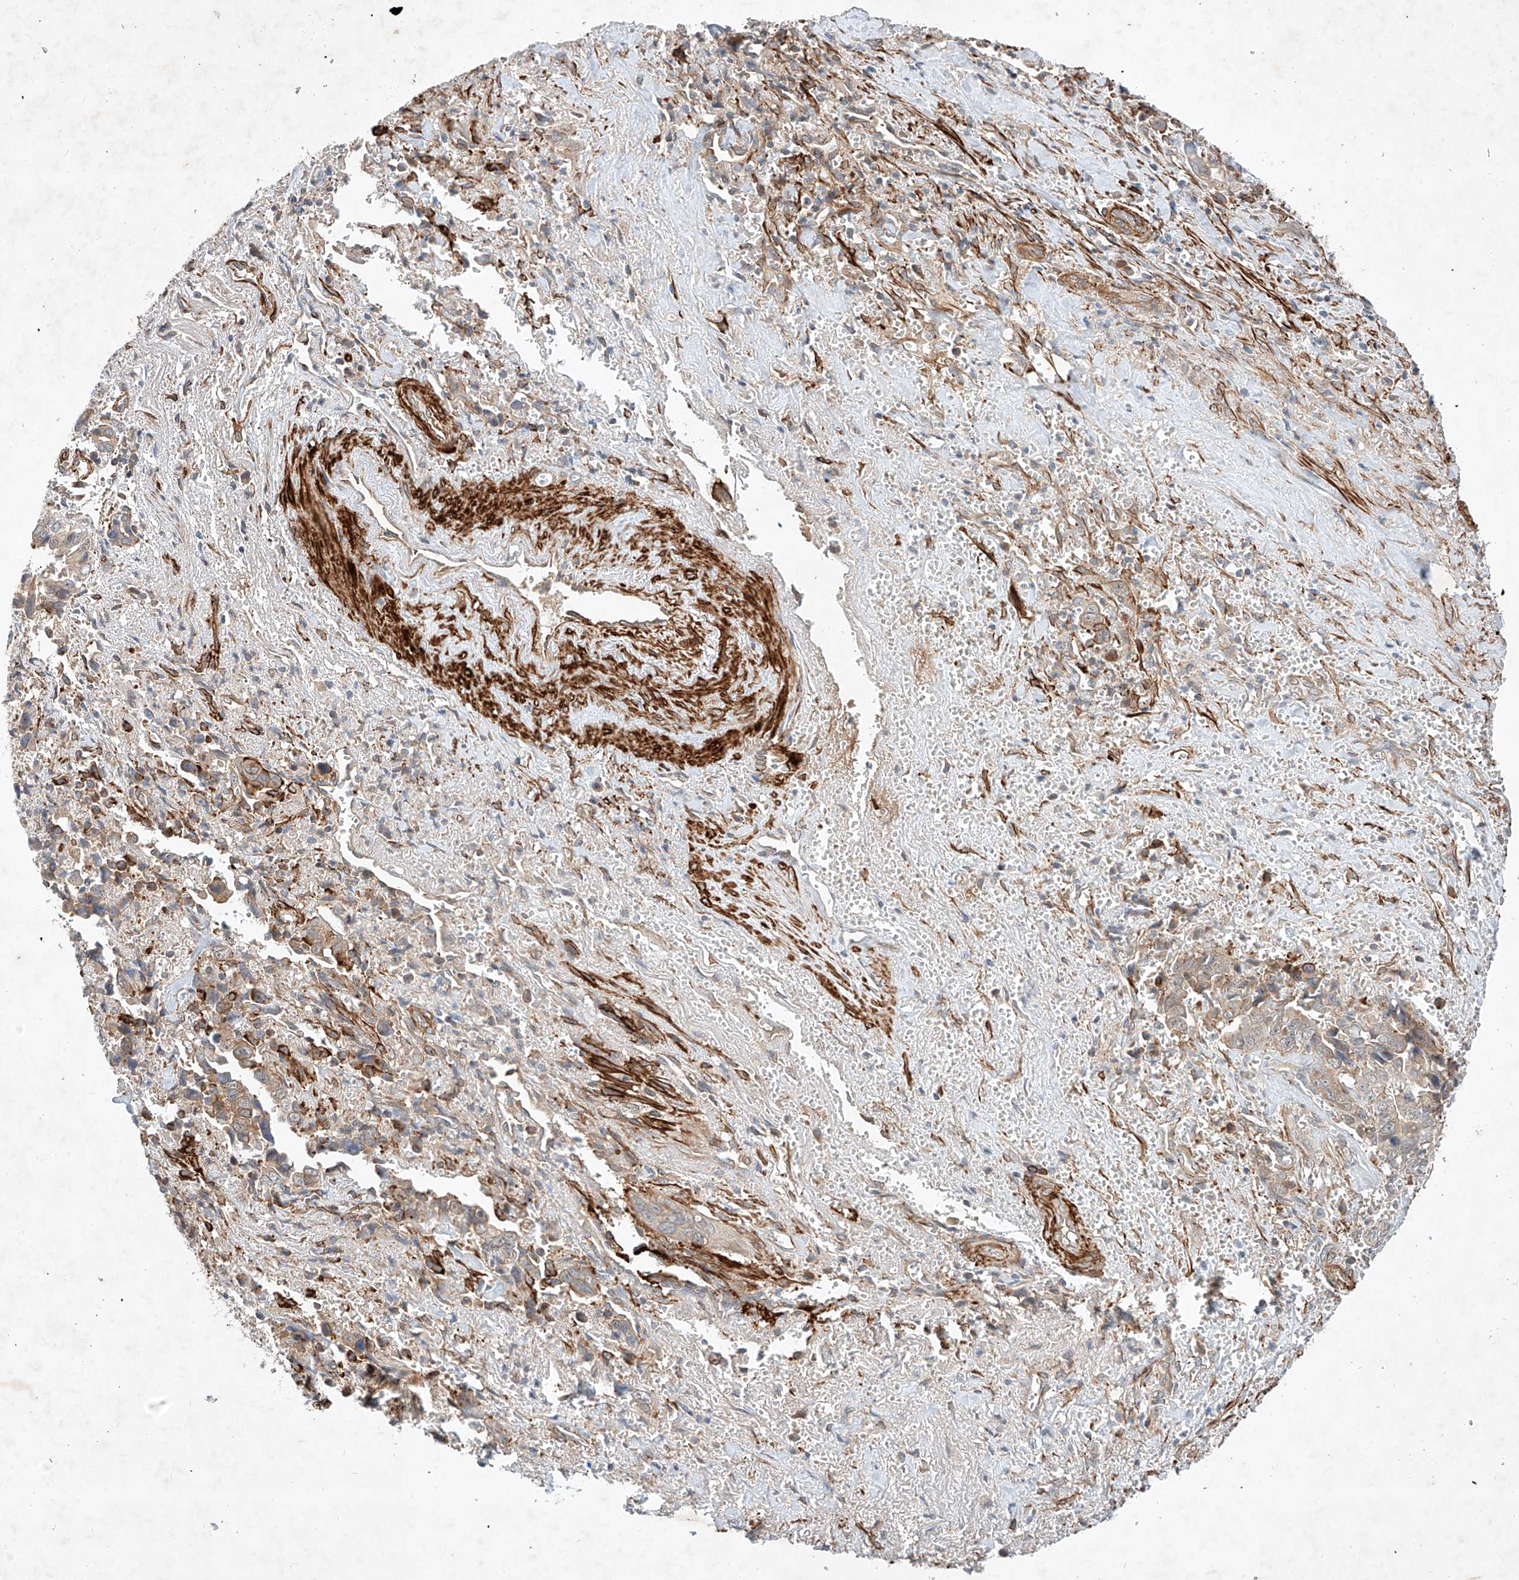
{"staining": {"intensity": "weak", "quantity": "25%-75%", "location": "cytoplasmic/membranous"}, "tissue": "liver cancer", "cell_type": "Tumor cells", "image_type": "cancer", "snomed": [{"axis": "morphology", "description": "Cholangiocarcinoma"}, {"axis": "topography", "description": "Liver"}], "caption": "Liver cancer (cholangiocarcinoma) stained with a brown dye displays weak cytoplasmic/membranous positive staining in about 25%-75% of tumor cells.", "gene": "ARHGAP33", "patient": {"sex": "female", "age": 79}}